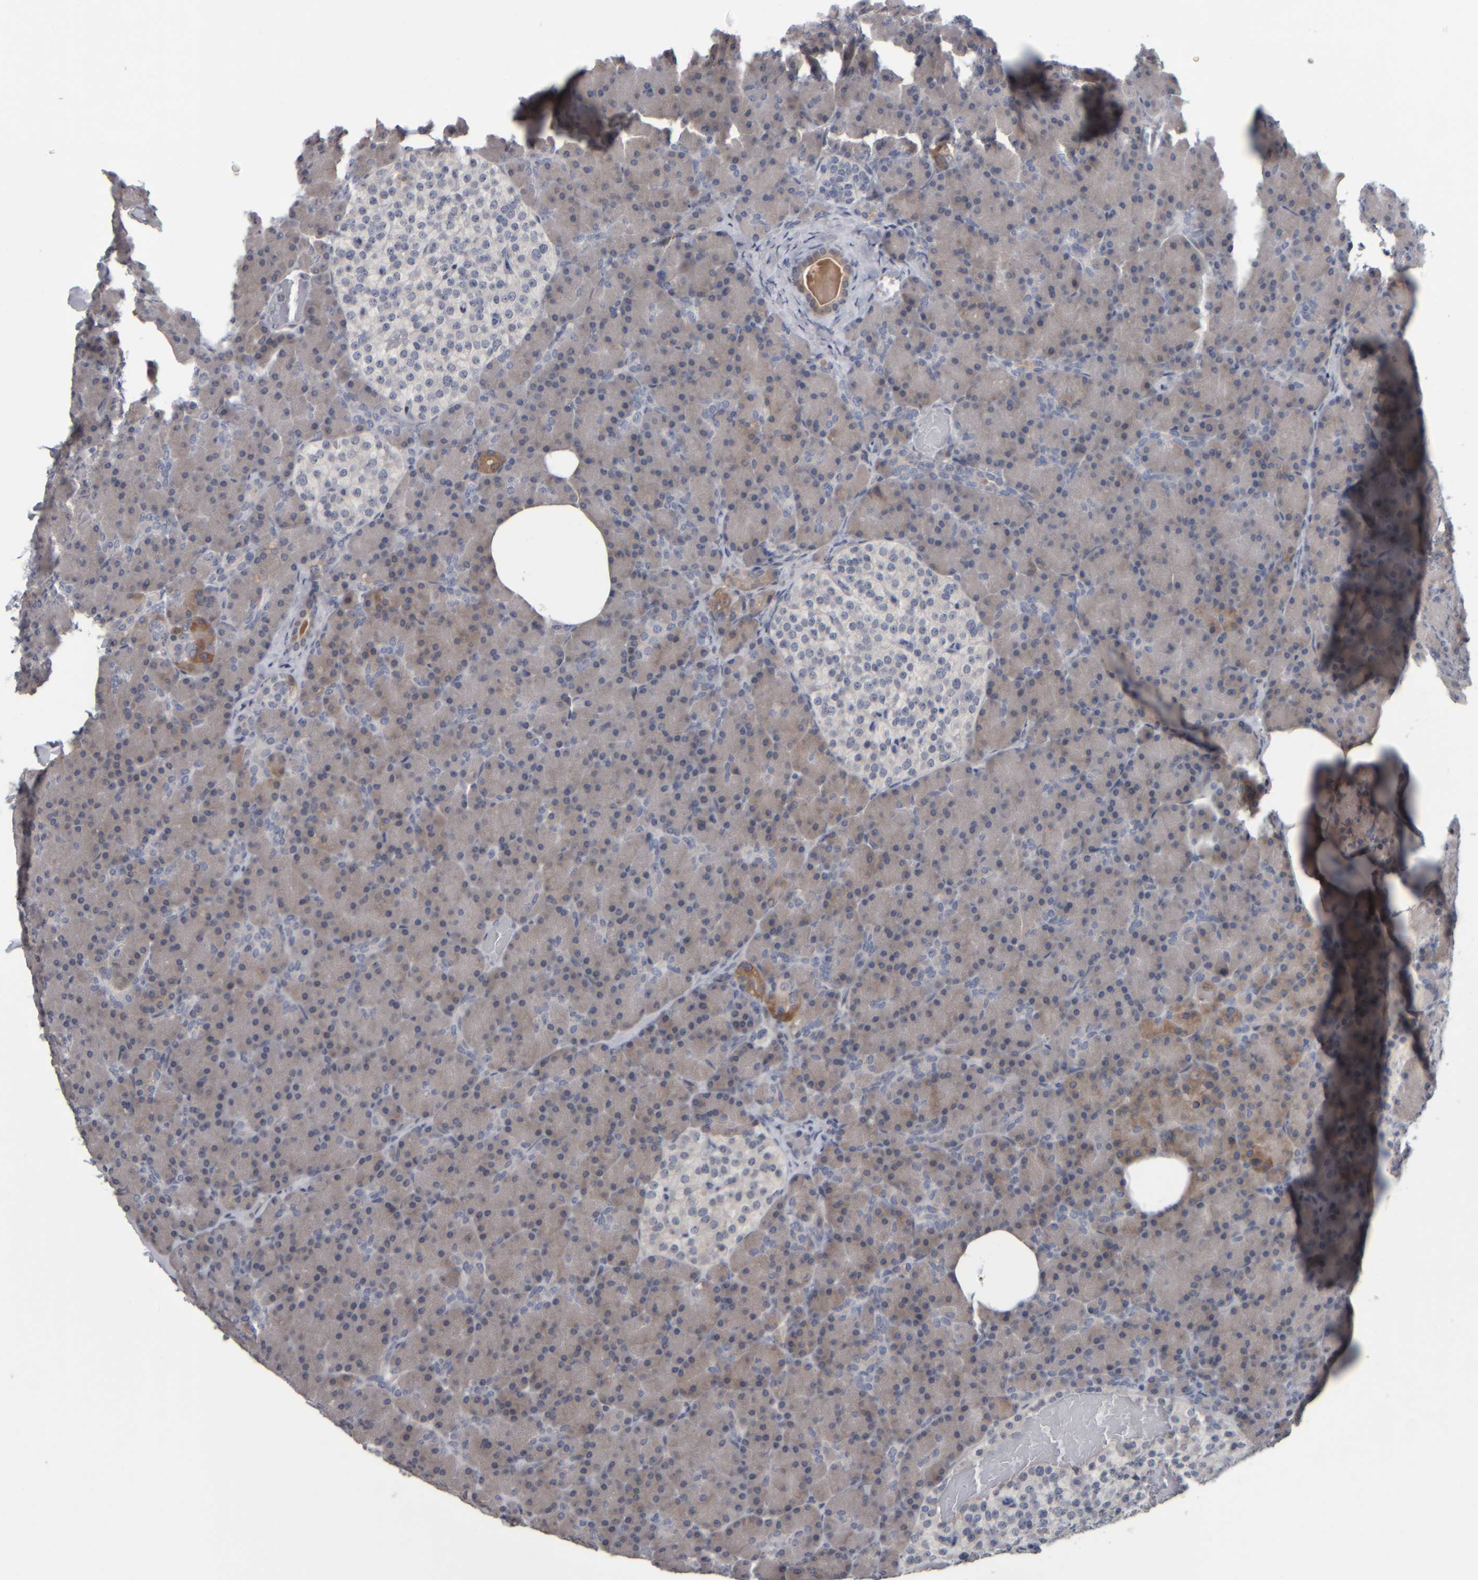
{"staining": {"intensity": "moderate", "quantity": "<25%", "location": "cytoplasmic/membranous"}, "tissue": "pancreas", "cell_type": "Exocrine glandular cells", "image_type": "normal", "snomed": [{"axis": "morphology", "description": "Normal tissue, NOS"}, {"axis": "topography", "description": "Pancreas"}], "caption": "Immunohistochemical staining of unremarkable human pancreas exhibits low levels of moderate cytoplasmic/membranous staining in about <25% of exocrine glandular cells.", "gene": "COL14A1", "patient": {"sex": "female", "age": 43}}